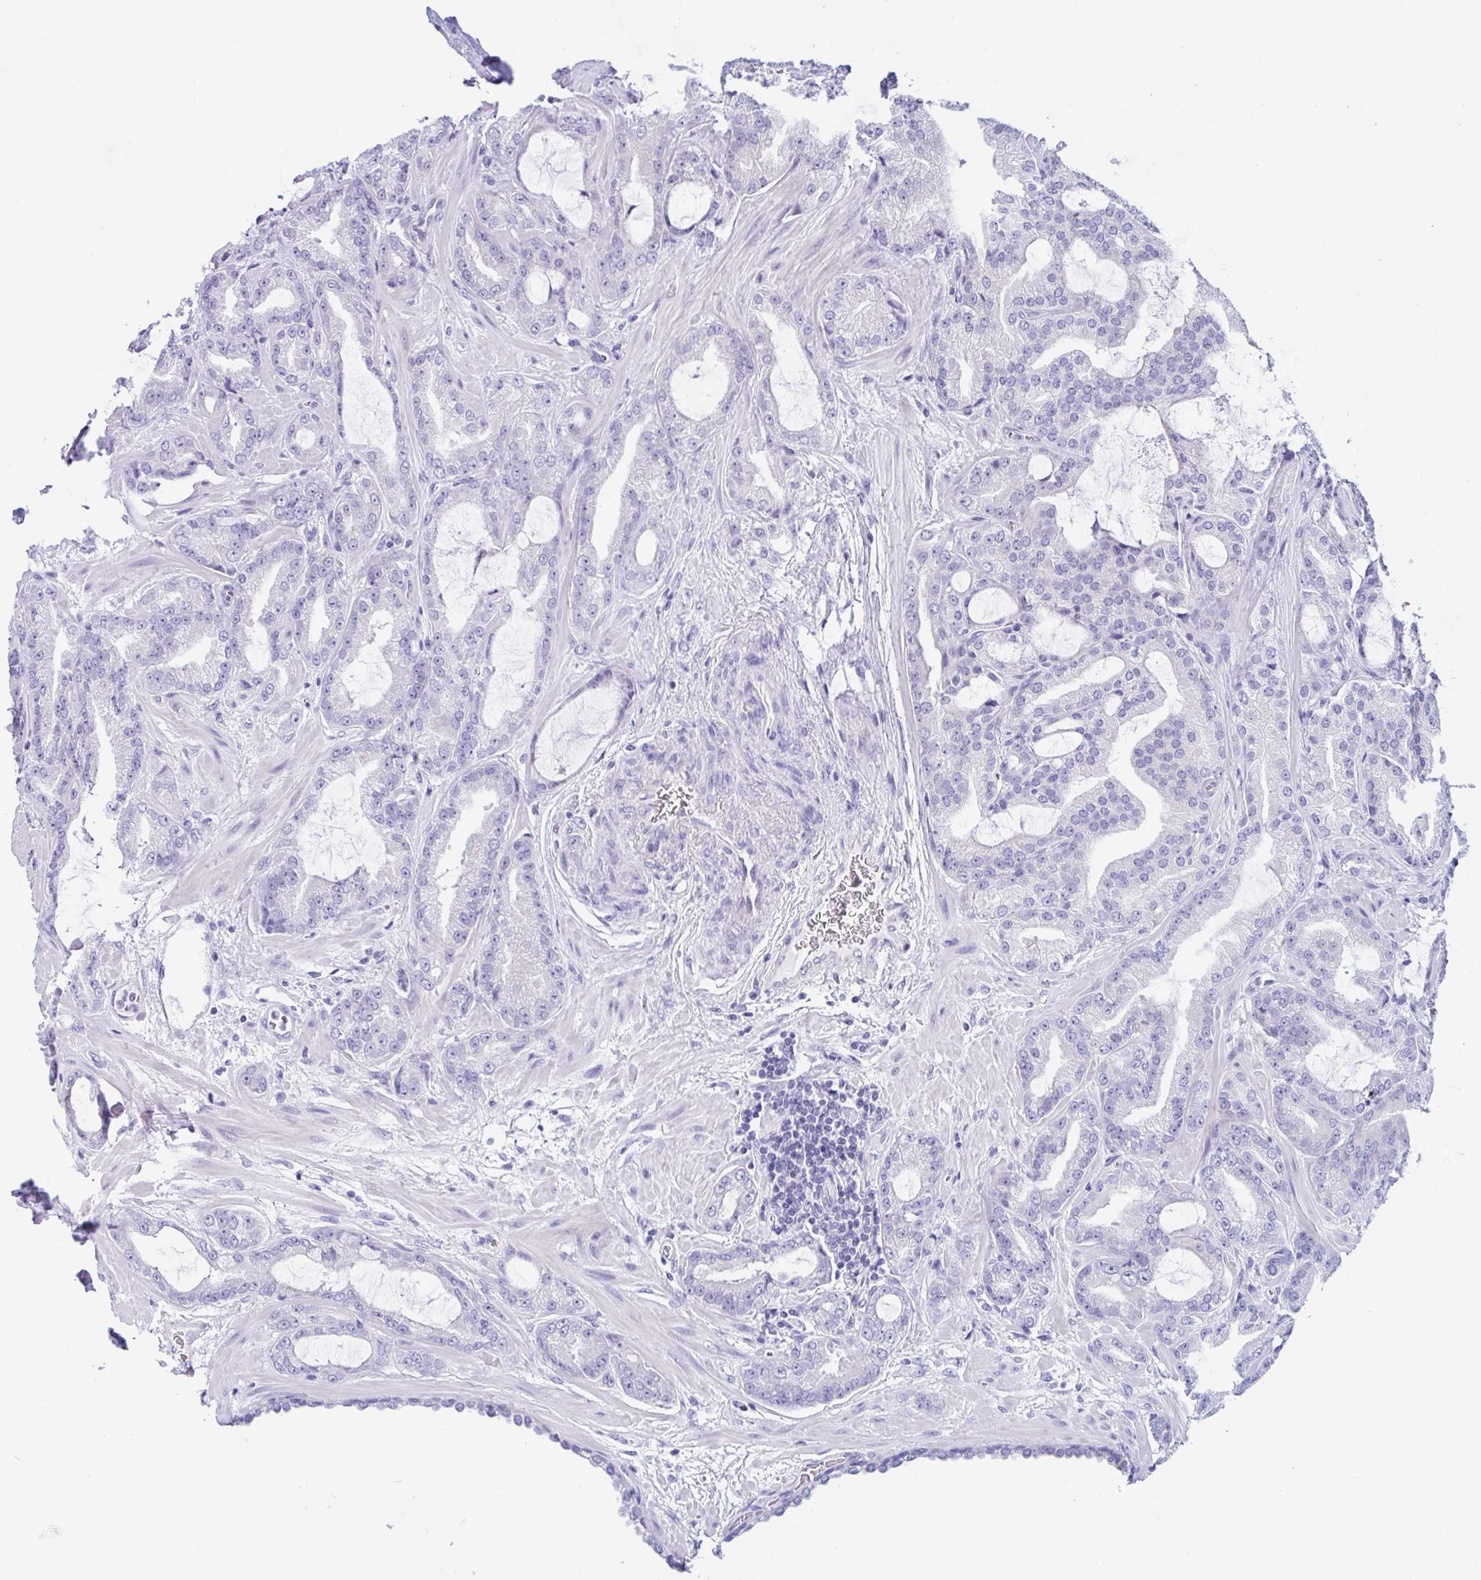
{"staining": {"intensity": "negative", "quantity": "none", "location": "none"}, "tissue": "prostate cancer", "cell_type": "Tumor cells", "image_type": "cancer", "snomed": [{"axis": "morphology", "description": "Adenocarcinoma, High grade"}, {"axis": "topography", "description": "Prostate"}], "caption": "Micrograph shows no protein staining in tumor cells of adenocarcinoma (high-grade) (prostate) tissue.", "gene": "OR6N2", "patient": {"sex": "male", "age": 68}}